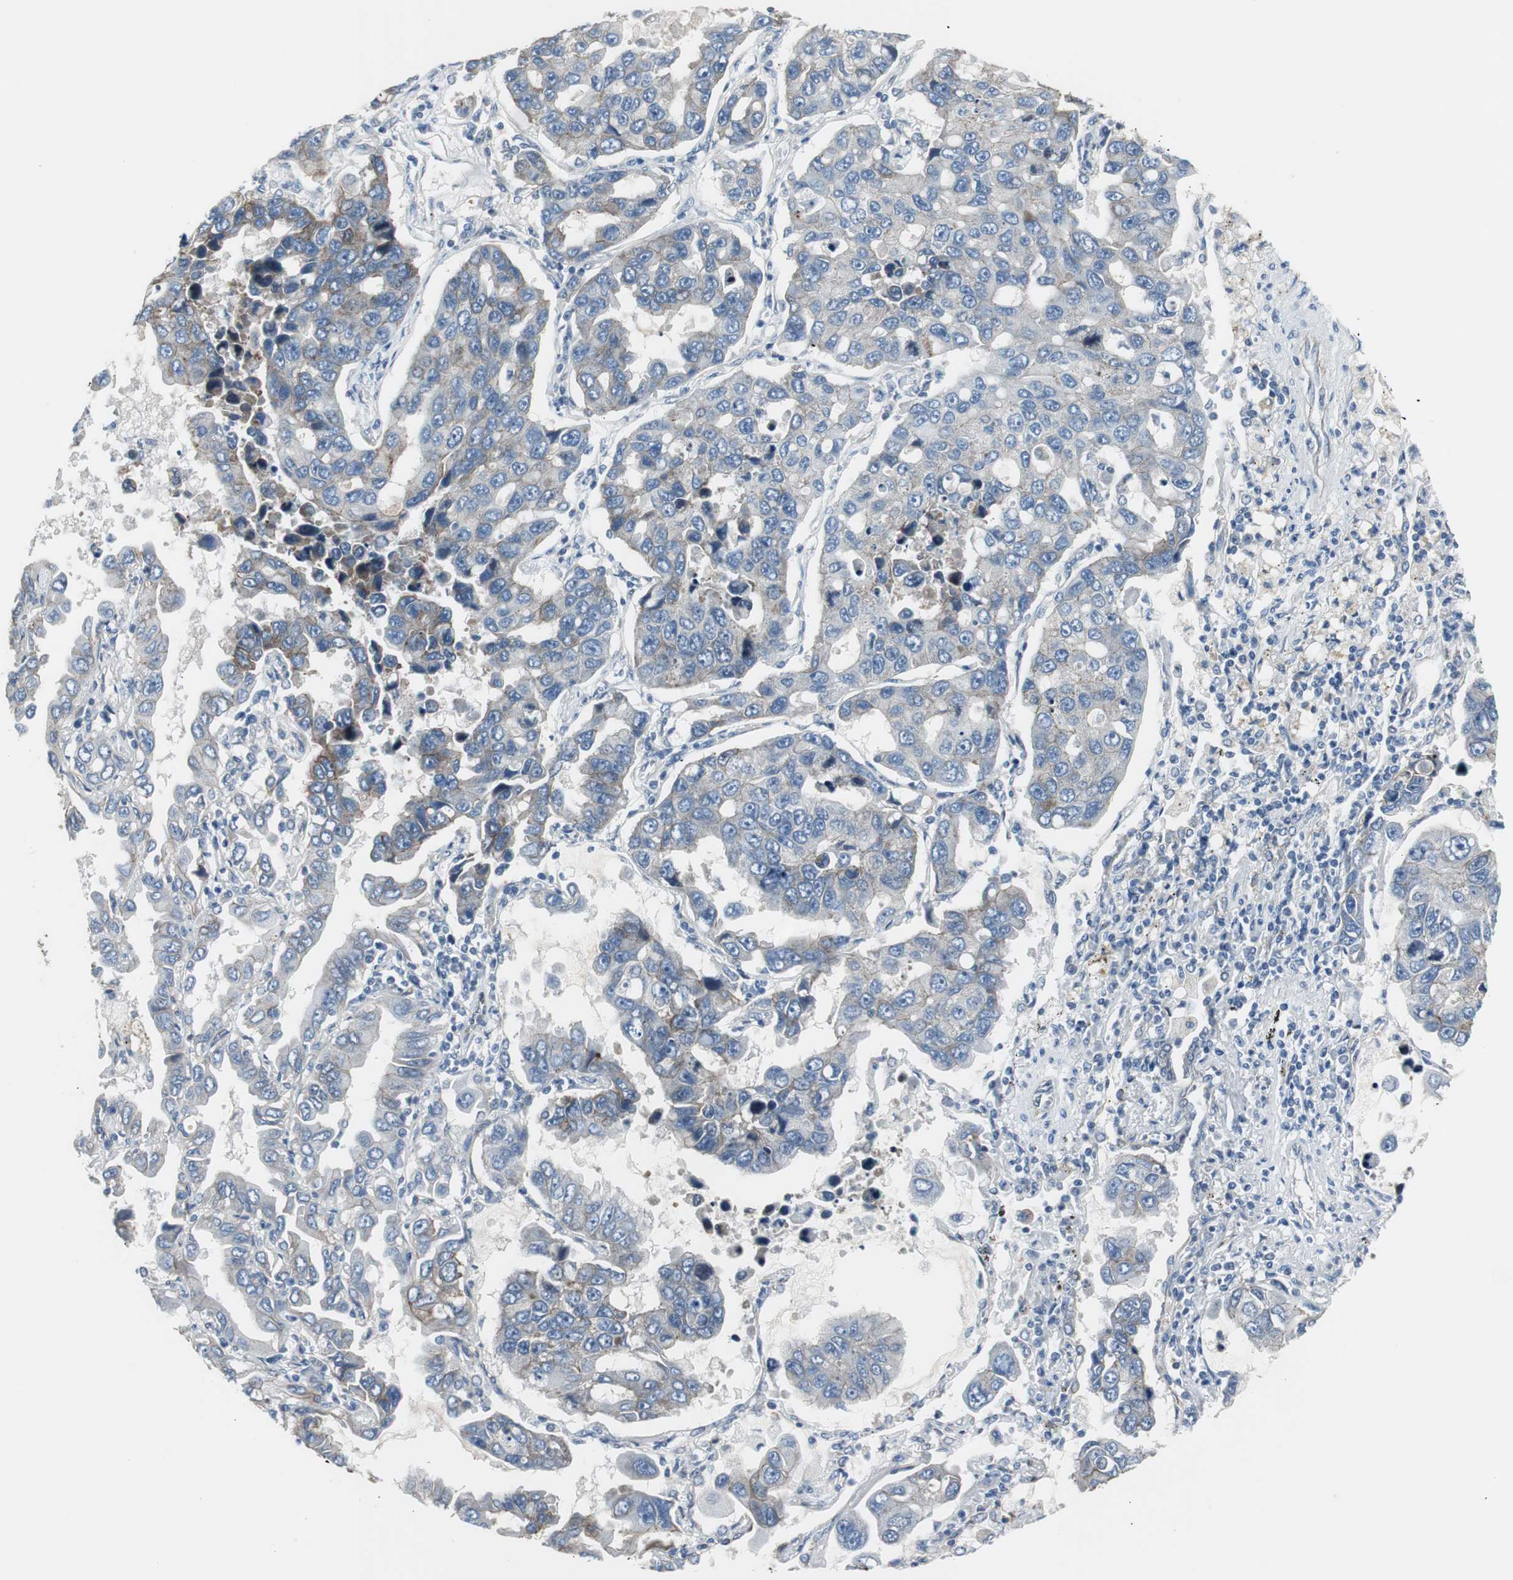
{"staining": {"intensity": "moderate", "quantity": "25%-75%", "location": "cytoplasmic/membranous"}, "tissue": "lung cancer", "cell_type": "Tumor cells", "image_type": "cancer", "snomed": [{"axis": "morphology", "description": "Adenocarcinoma, NOS"}, {"axis": "topography", "description": "Lung"}], "caption": "Moderate cytoplasmic/membranous protein positivity is present in approximately 25%-75% of tumor cells in adenocarcinoma (lung).", "gene": "STXBP4", "patient": {"sex": "male", "age": 64}}